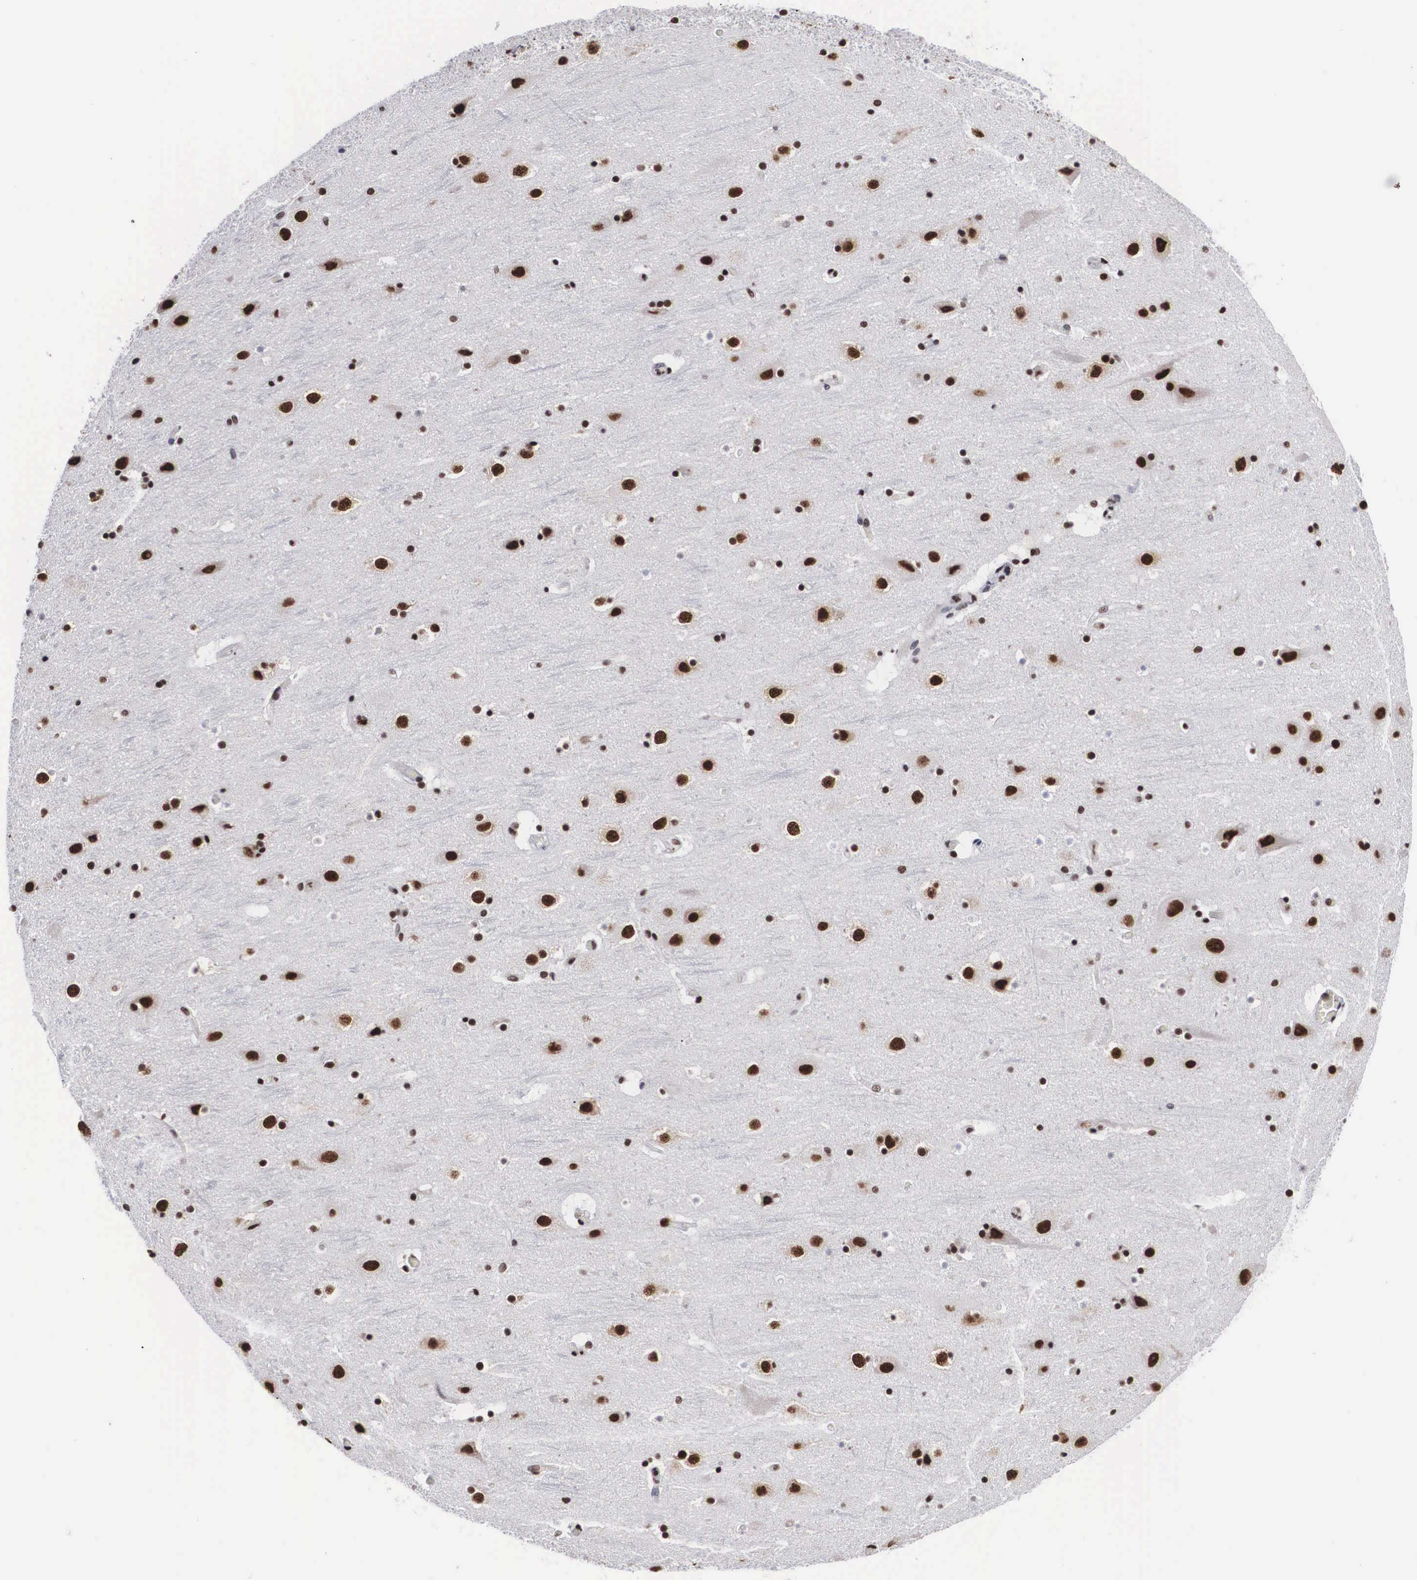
{"staining": {"intensity": "moderate", "quantity": ">75%", "location": "nuclear"}, "tissue": "cerebral cortex", "cell_type": "Endothelial cells", "image_type": "normal", "snomed": [{"axis": "morphology", "description": "Normal tissue, NOS"}, {"axis": "topography", "description": "Cerebral cortex"}], "caption": "Cerebral cortex stained for a protein exhibits moderate nuclear positivity in endothelial cells. The staining was performed using DAB, with brown indicating positive protein expression. Nuclei are stained blue with hematoxylin.", "gene": "ACIN1", "patient": {"sex": "male", "age": 45}}